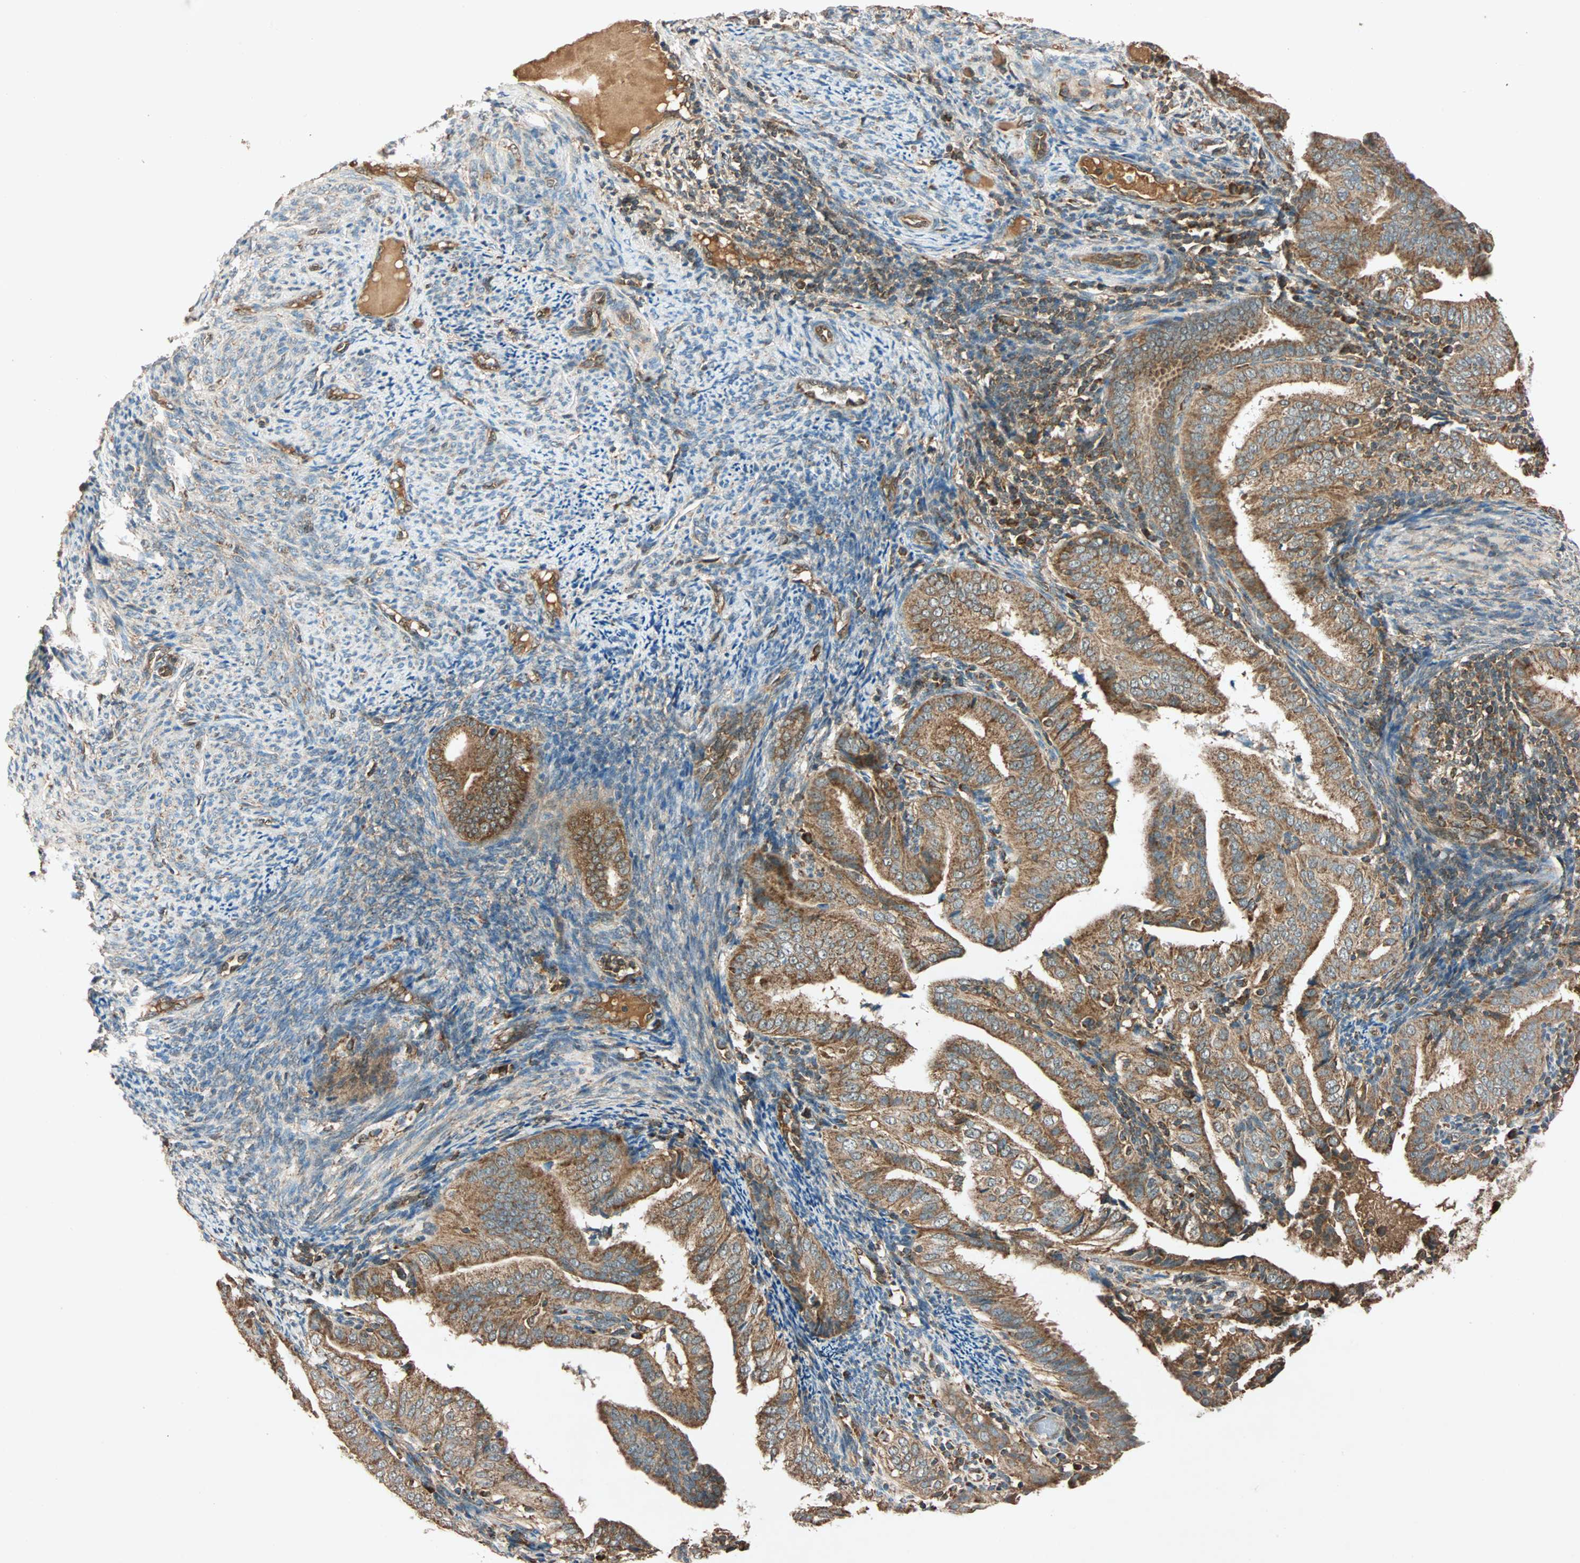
{"staining": {"intensity": "moderate", "quantity": ">75%", "location": "cytoplasmic/membranous"}, "tissue": "endometrial cancer", "cell_type": "Tumor cells", "image_type": "cancer", "snomed": [{"axis": "morphology", "description": "Adenocarcinoma, NOS"}, {"axis": "topography", "description": "Endometrium"}], "caption": "Protein analysis of endometrial cancer (adenocarcinoma) tissue exhibits moderate cytoplasmic/membranous expression in about >75% of tumor cells. (Stains: DAB in brown, nuclei in blue, Microscopy: brightfield microscopy at high magnification).", "gene": "MAPK1", "patient": {"sex": "female", "age": 58}}